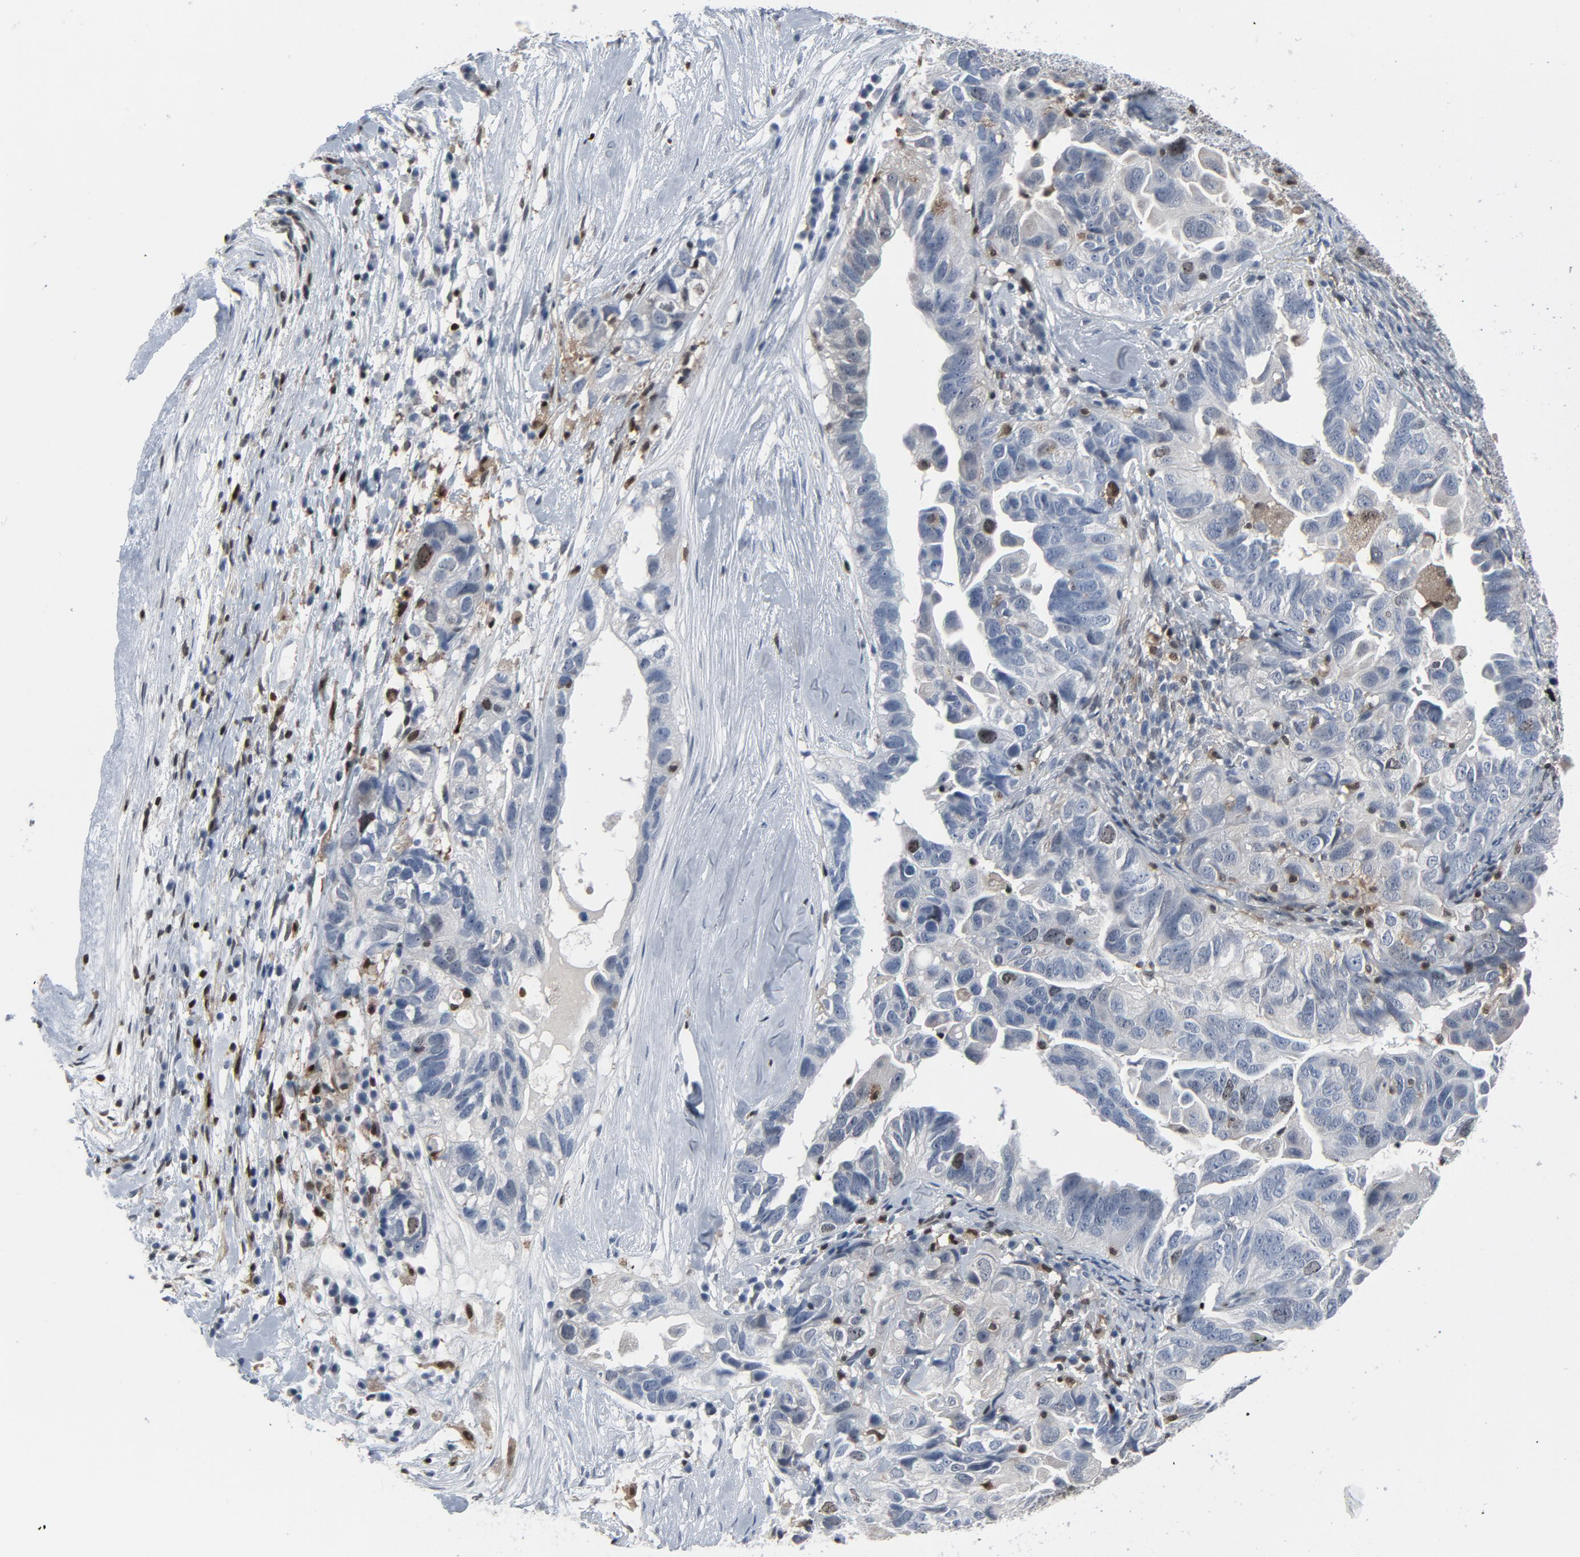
{"staining": {"intensity": "negative", "quantity": "none", "location": "none"}, "tissue": "ovarian cancer", "cell_type": "Tumor cells", "image_type": "cancer", "snomed": [{"axis": "morphology", "description": "Cystadenocarcinoma, serous, NOS"}, {"axis": "topography", "description": "Ovary"}], "caption": "There is no significant expression in tumor cells of ovarian cancer (serous cystadenocarcinoma).", "gene": "STAT5A", "patient": {"sex": "female", "age": 82}}